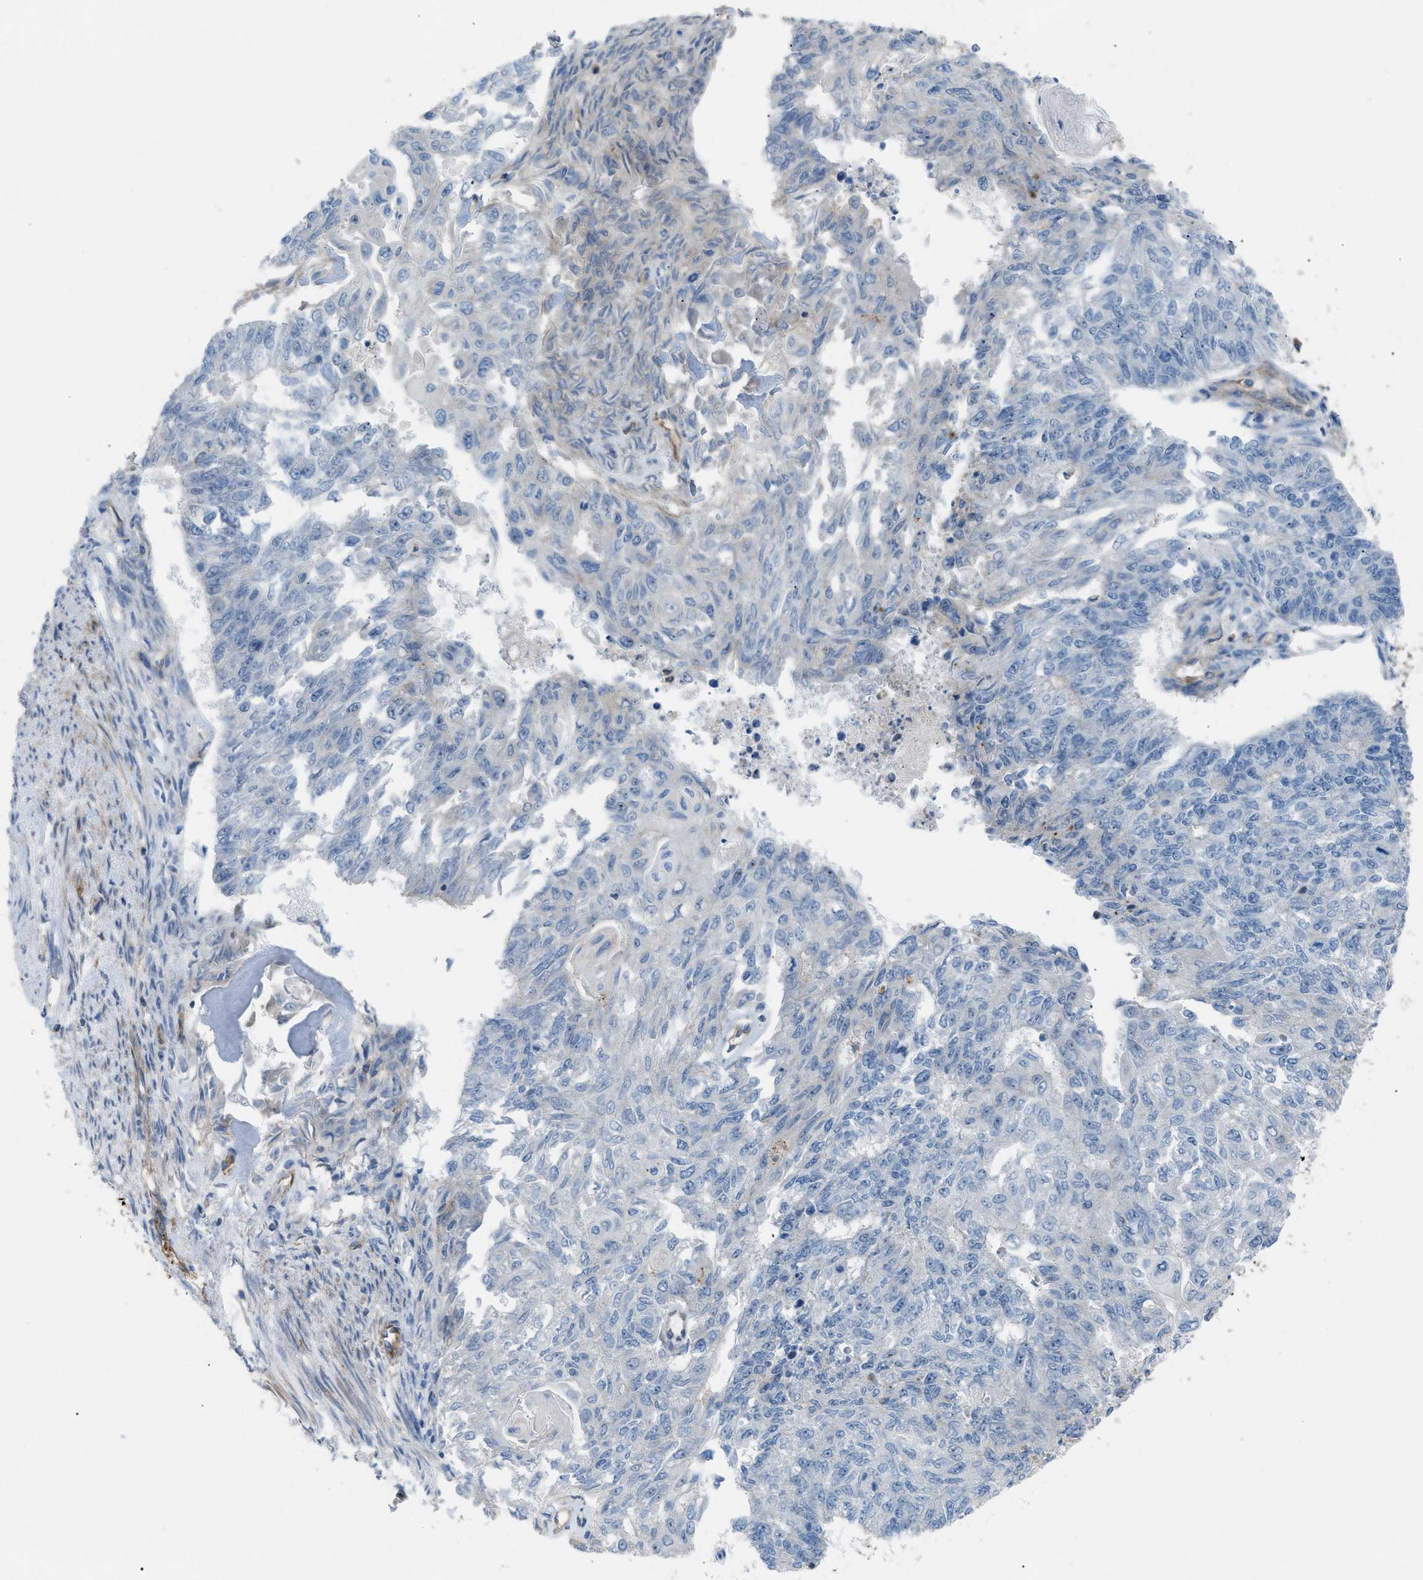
{"staining": {"intensity": "negative", "quantity": "none", "location": "none"}, "tissue": "endometrial cancer", "cell_type": "Tumor cells", "image_type": "cancer", "snomed": [{"axis": "morphology", "description": "Adenocarcinoma, NOS"}, {"axis": "topography", "description": "Endometrium"}], "caption": "IHC histopathology image of neoplastic tissue: endometrial cancer (adenocarcinoma) stained with DAB demonstrates no significant protein positivity in tumor cells.", "gene": "ATP2A3", "patient": {"sex": "female", "age": 32}}